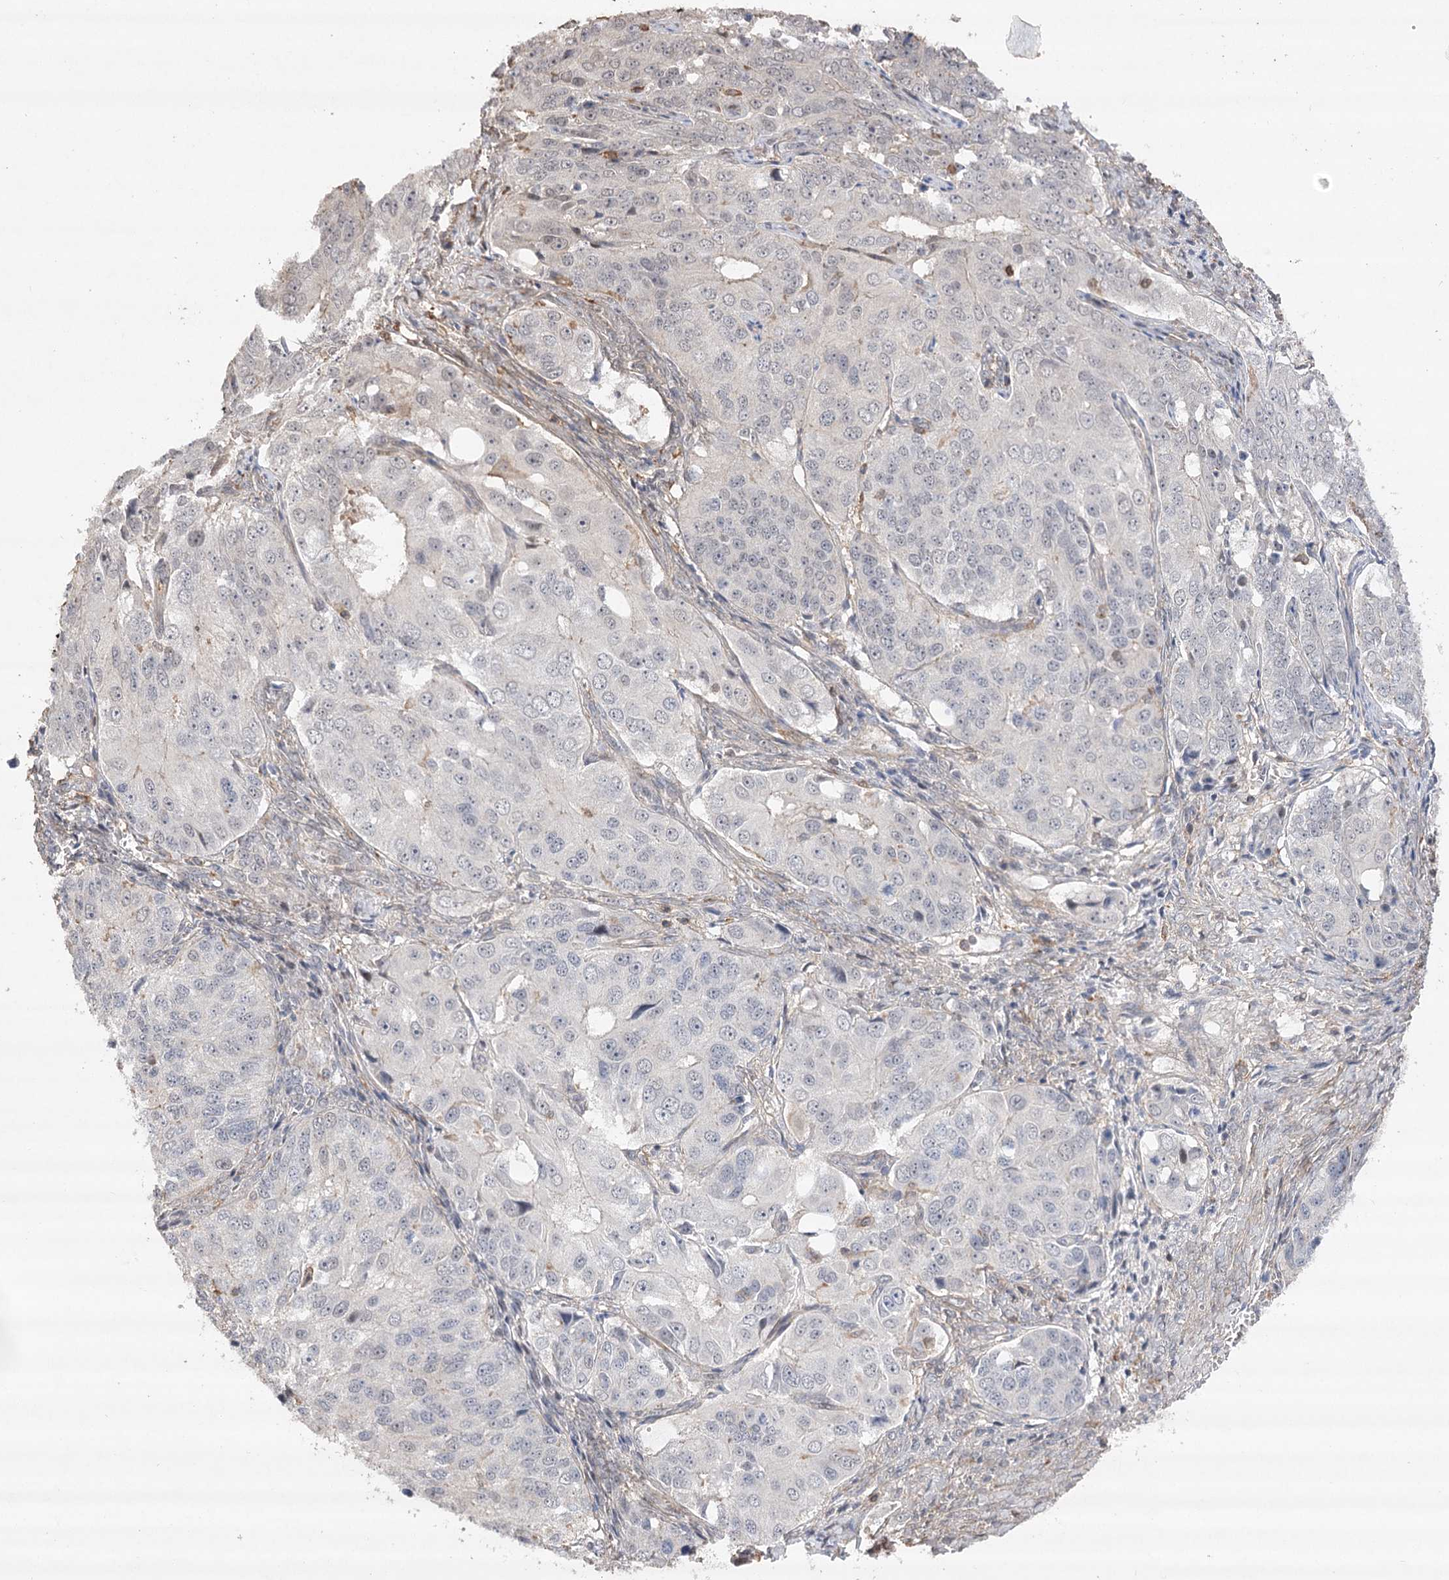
{"staining": {"intensity": "negative", "quantity": "none", "location": "none"}, "tissue": "ovarian cancer", "cell_type": "Tumor cells", "image_type": "cancer", "snomed": [{"axis": "morphology", "description": "Carcinoma, endometroid"}, {"axis": "topography", "description": "Ovary"}], "caption": "Ovarian cancer was stained to show a protein in brown. There is no significant positivity in tumor cells. (DAB (3,3'-diaminobenzidine) IHC, high magnification).", "gene": "OBSL1", "patient": {"sex": "female", "age": 51}}